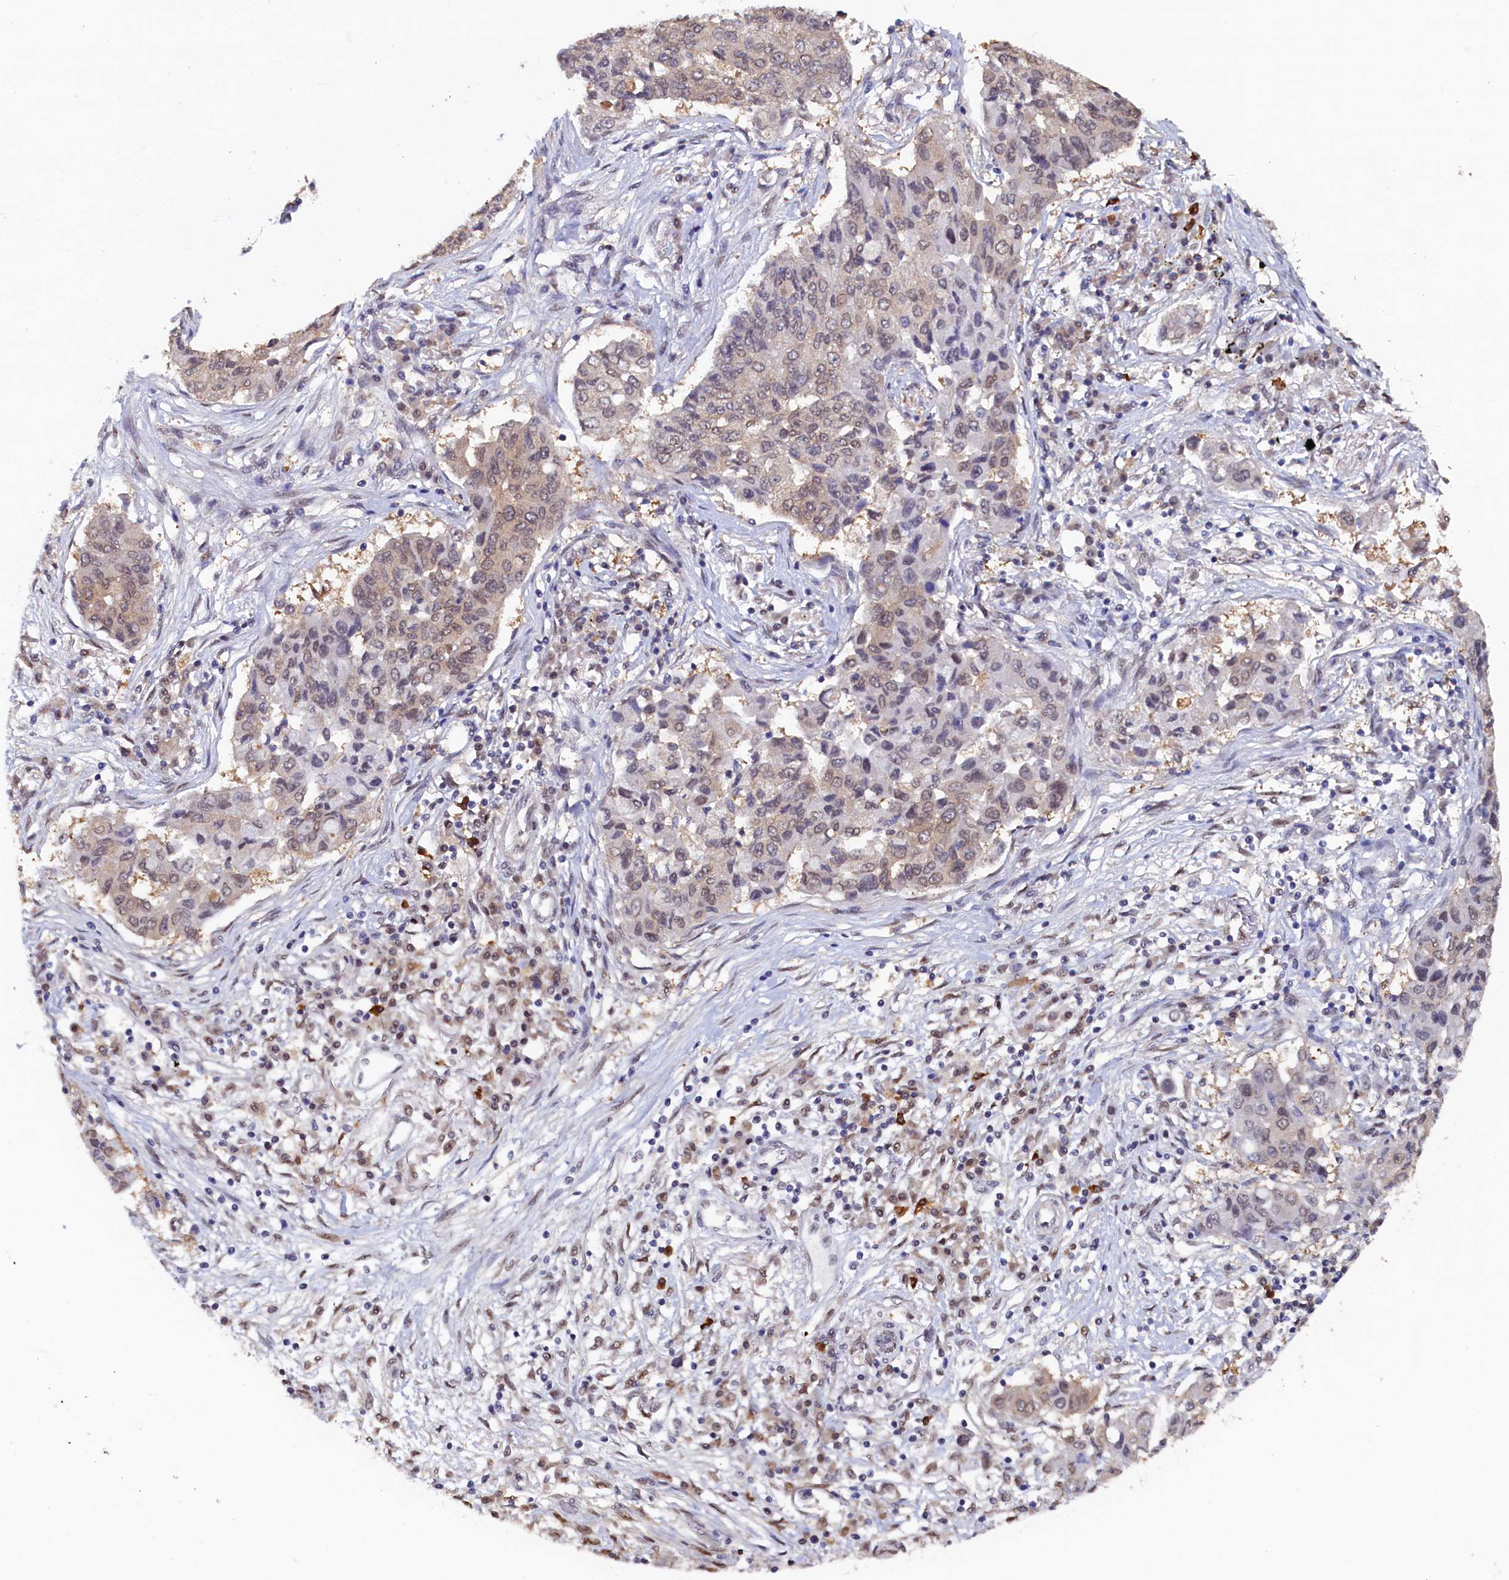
{"staining": {"intensity": "weak", "quantity": "<25%", "location": "cytoplasmic/membranous,nuclear"}, "tissue": "lung cancer", "cell_type": "Tumor cells", "image_type": "cancer", "snomed": [{"axis": "morphology", "description": "Squamous cell carcinoma, NOS"}, {"axis": "topography", "description": "Lung"}], "caption": "Tumor cells are negative for protein expression in human lung cancer (squamous cell carcinoma). (Stains: DAB immunohistochemistry (IHC) with hematoxylin counter stain, Microscopy: brightfield microscopy at high magnification).", "gene": "AHCY", "patient": {"sex": "male", "age": 74}}